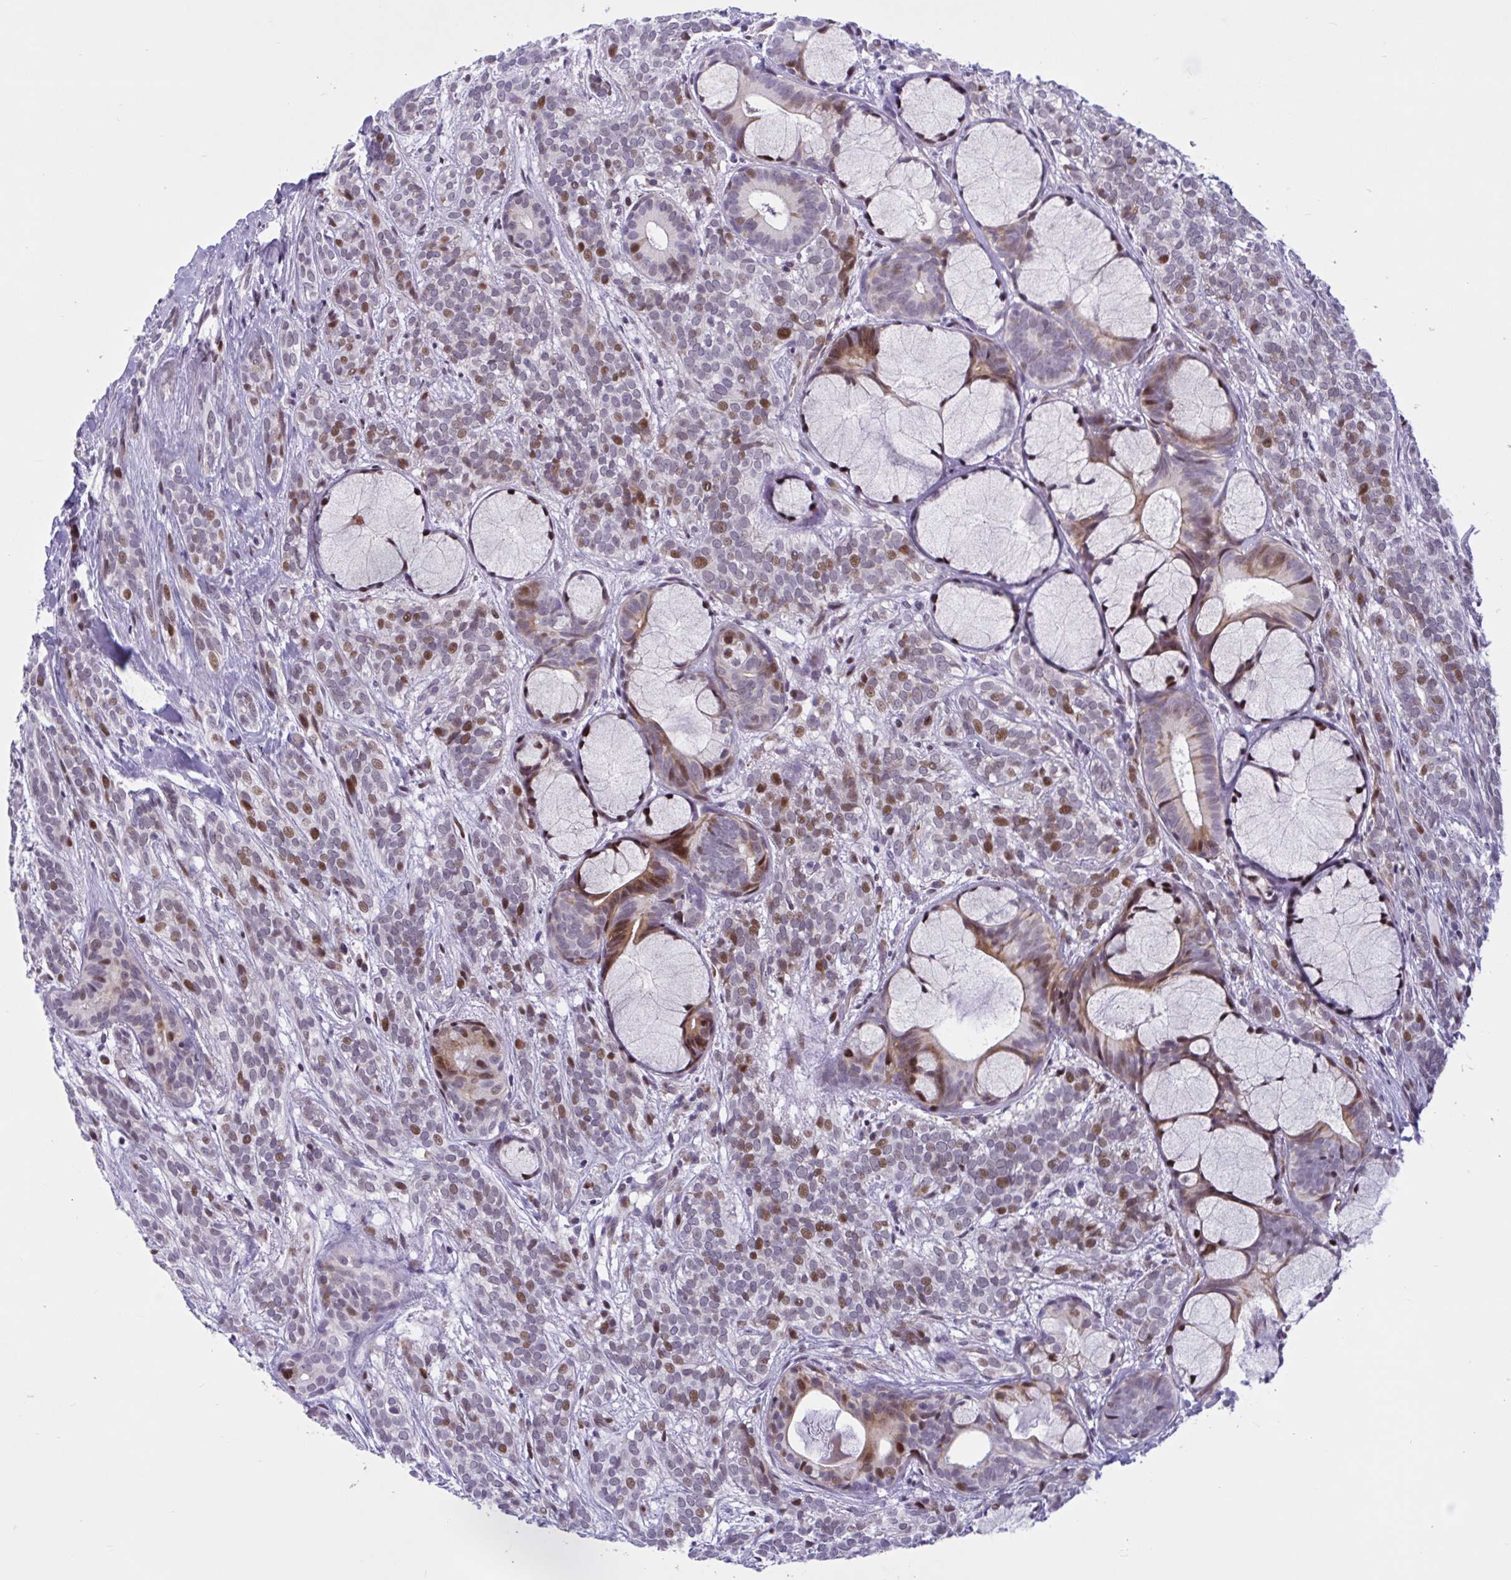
{"staining": {"intensity": "moderate", "quantity": "25%-75%", "location": "nuclear"}, "tissue": "head and neck cancer", "cell_type": "Tumor cells", "image_type": "cancer", "snomed": [{"axis": "morphology", "description": "Adenocarcinoma, NOS"}, {"axis": "topography", "description": "Head-Neck"}], "caption": "The immunohistochemical stain highlights moderate nuclear positivity in tumor cells of head and neck cancer (adenocarcinoma) tissue.", "gene": "RBL1", "patient": {"sex": "female", "age": 57}}